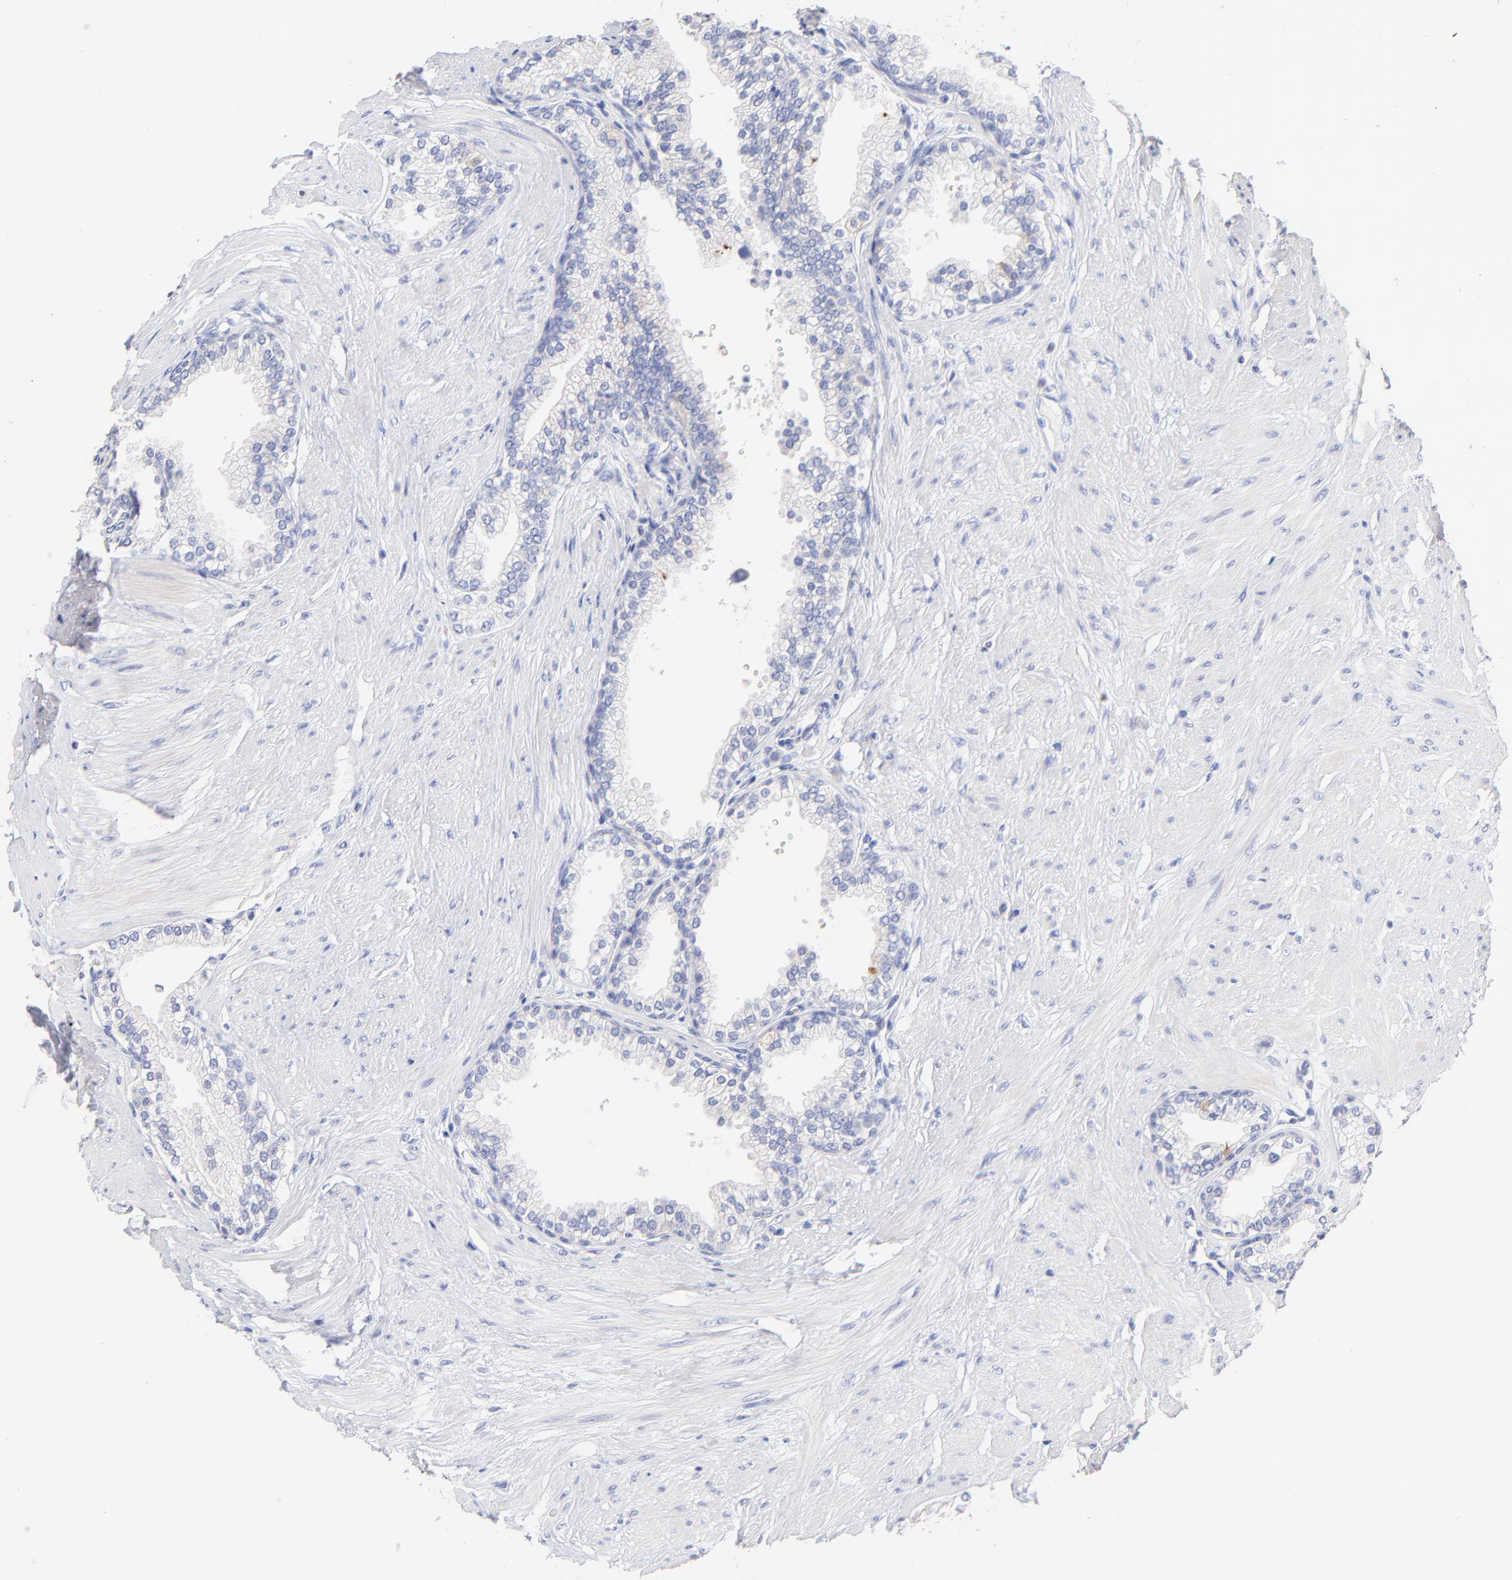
{"staining": {"intensity": "negative", "quantity": "none", "location": "none"}, "tissue": "prostate", "cell_type": "Glandular cells", "image_type": "normal", "snomed": [{"axis": "morphology", "description": "Normal tissue, NOS"}, {"axis": "topography", "description": "Prostate"}], "caption": "High magnification brightfield microscopy of normal prostate stained with DAB (brown) and counterstained with hematoxylin (blue): glandular cells show no significant expression. (DAB immunohistochemistry (IHC), high magnification).", "gene": "CFAP57", "patient": {"sex": "male", "age": 64}}